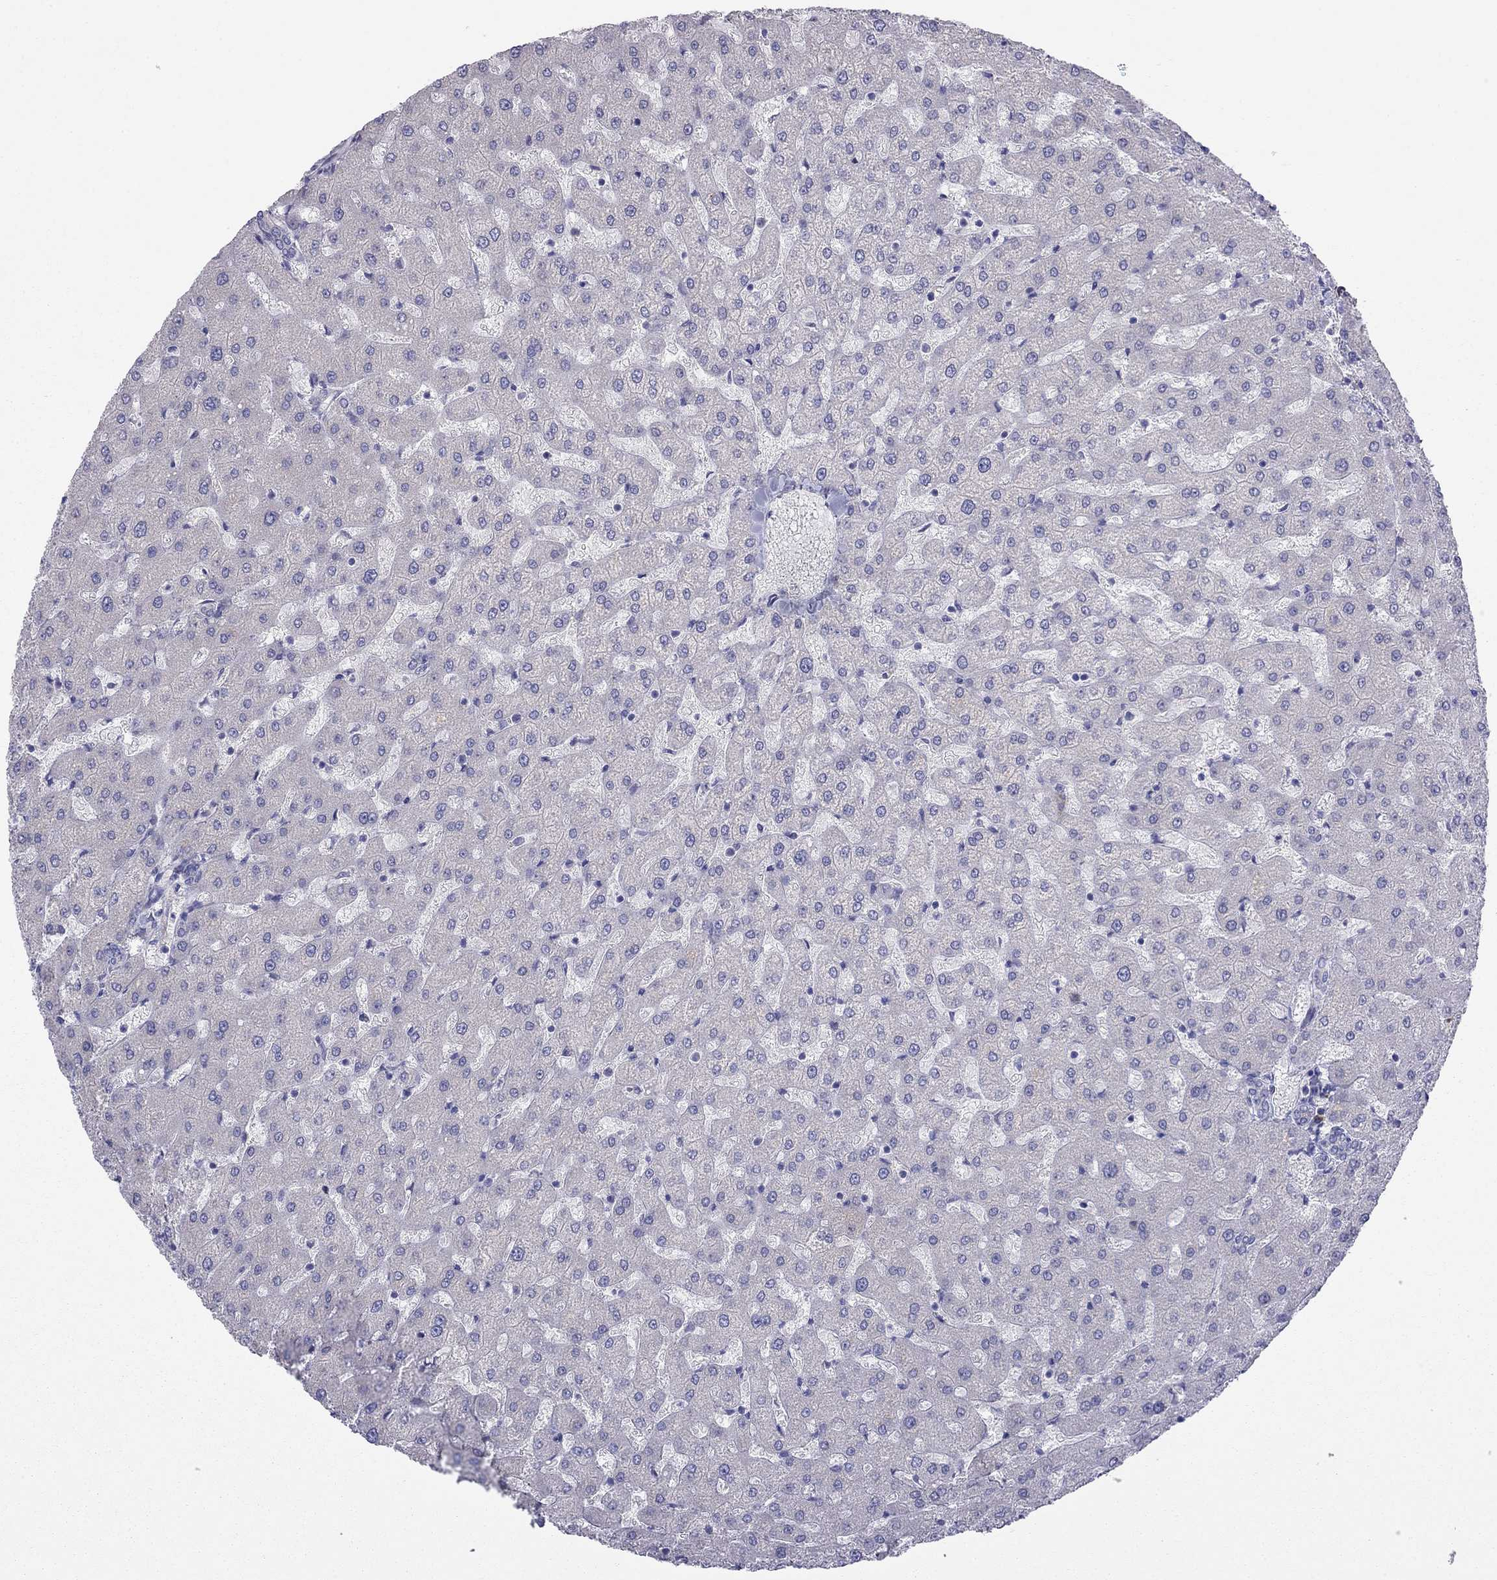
{"staining": {"intensity": "negative", "quantity": "none", "location": "none"}, "tissue": "liver", "cell_type": "Cholangiocytes", "image_type": "normal", "snomed": [{"axis": "morphology", "description": "Normal tissue, NOS"}, {"axis": "topography", "description": "Liver"}], "caption": "High power microscopy image of an immunohistochemistry image of unremarkable liver, revealing no significant staining in cholangiocytes.", "gene": "LONRF2", "patient": {"sex": "female", "age": 50}}